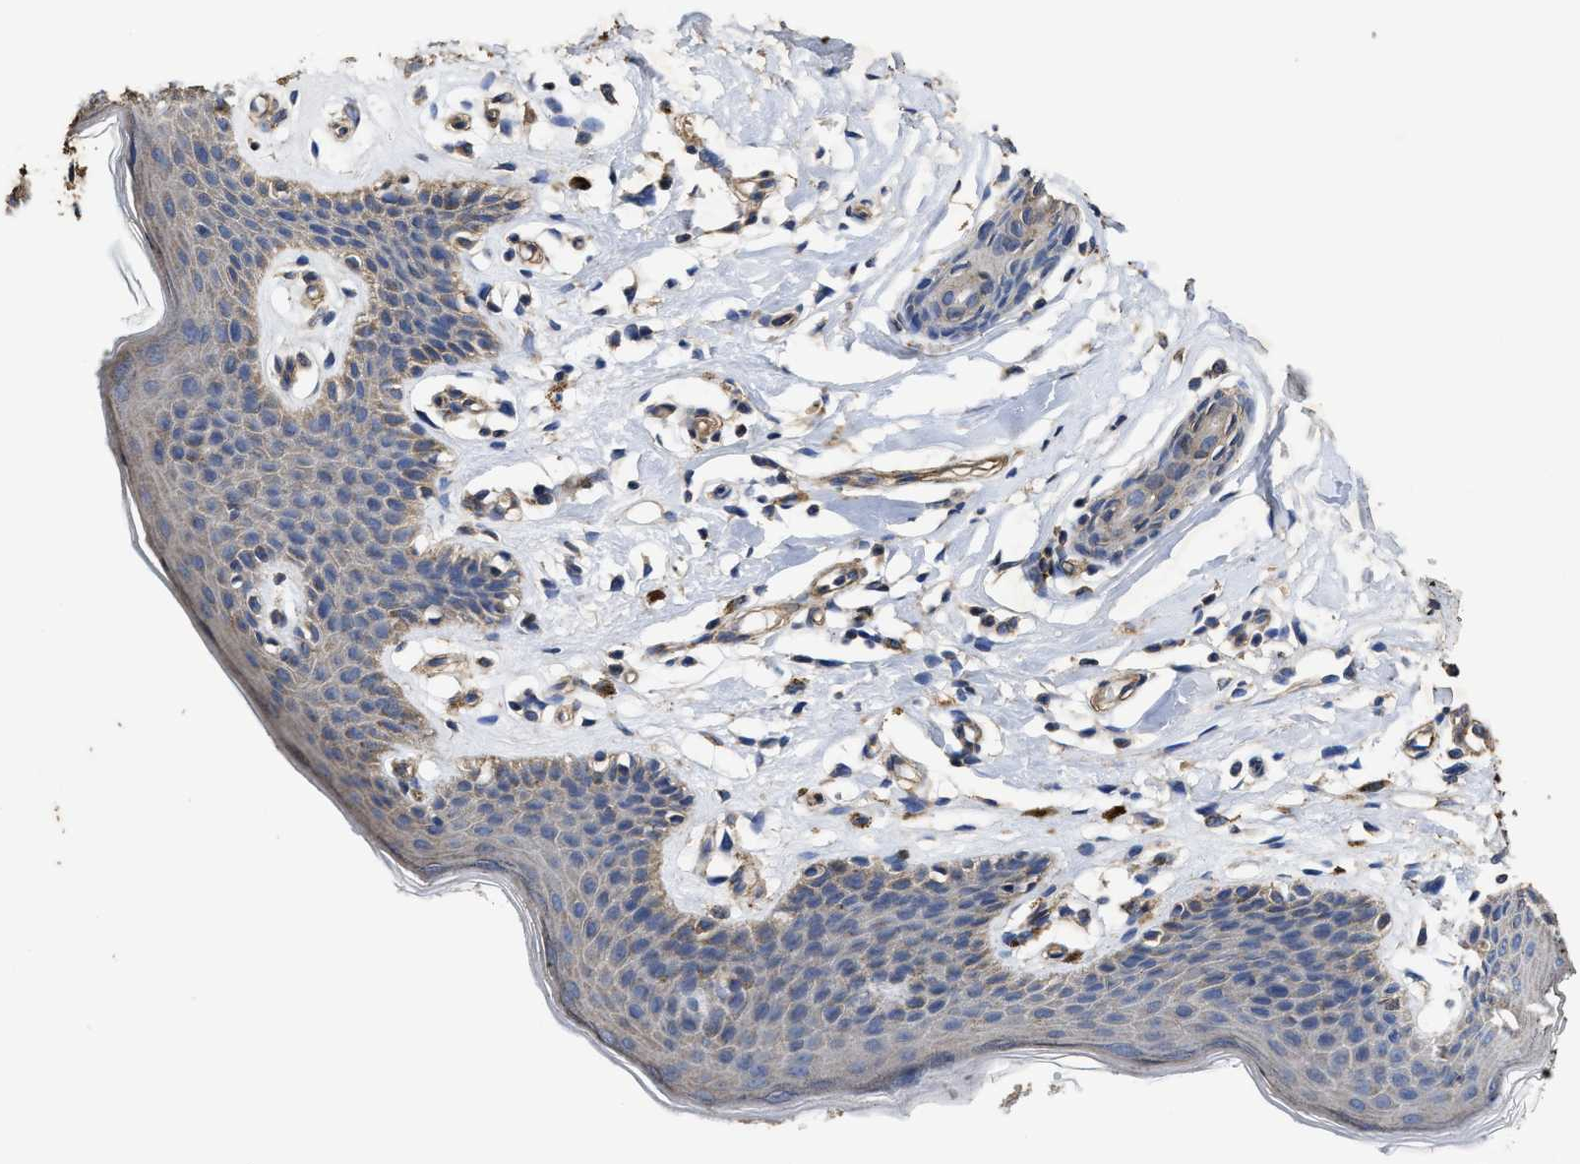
{"staining": {"intensity": "weak", "quantity": "25%-75%", "location": "cytoplasmic/membranous"}, "tissue": "skin", "cell_type": "Epidermal cells", "image_type": "normal", "snomed": [{"axis": "morphology", "description": "Normal tissue, NOS"}, {"axis": "topography", "description": "Vulva"}], "caption": "The immunohistochemical stain labels weak cytoplasmic/membranous staining in epidermal cells of normal skin. The staining was performed using DAB to visualize the protein expression in brown, while the nuclei were stained in blue with hematoxylin (Magnification: 20x).", "gene": "SFXN4", "patient": {"sex": "female", "age": 66}}